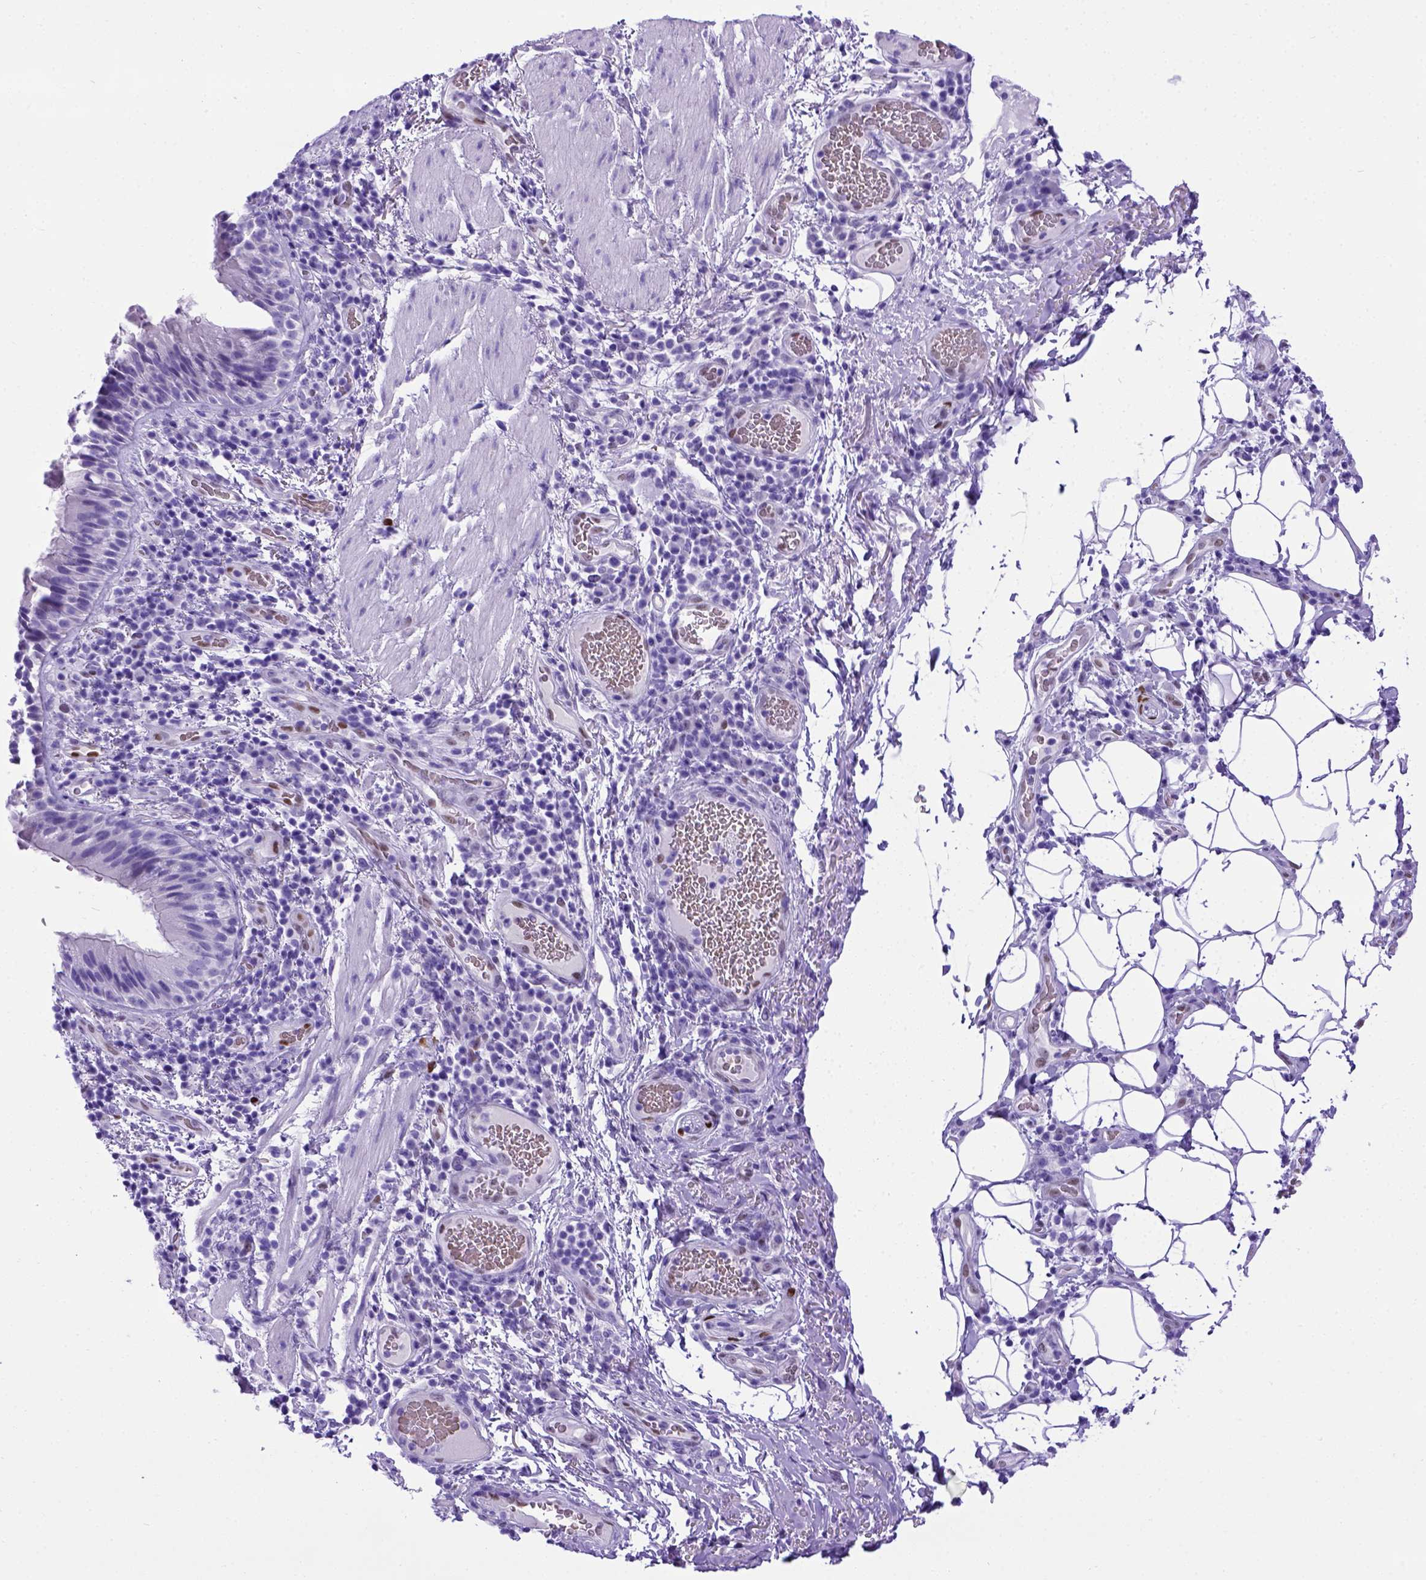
{"staining": {"intensity": "negative", "quantity": "none", "location": "none"}, "tissue": "bronchus", "cell_type": "Respiratory epithelial cells", "image_type": "normal", "snomed": [{"axis": "morphology", "description": "Normal tissue, NOS"}, {"axis": "topography", "description": "Lymph node"}, {"axis": "topography", "description": "Bronchus"}], "caption": "DAB immunohistochemical staining of unremarkable bronchus displays no significant staining in respiratory epithelial cells. Brightfield microscopy of immunohistochemistry (IHC) stained with DAB (3,3'-diaminobenzidine) (brown) and hematoxylin (blue), captured at high magnification.", "gene": "MEOX2", "patient": {"sex": "male", "age": 56}}